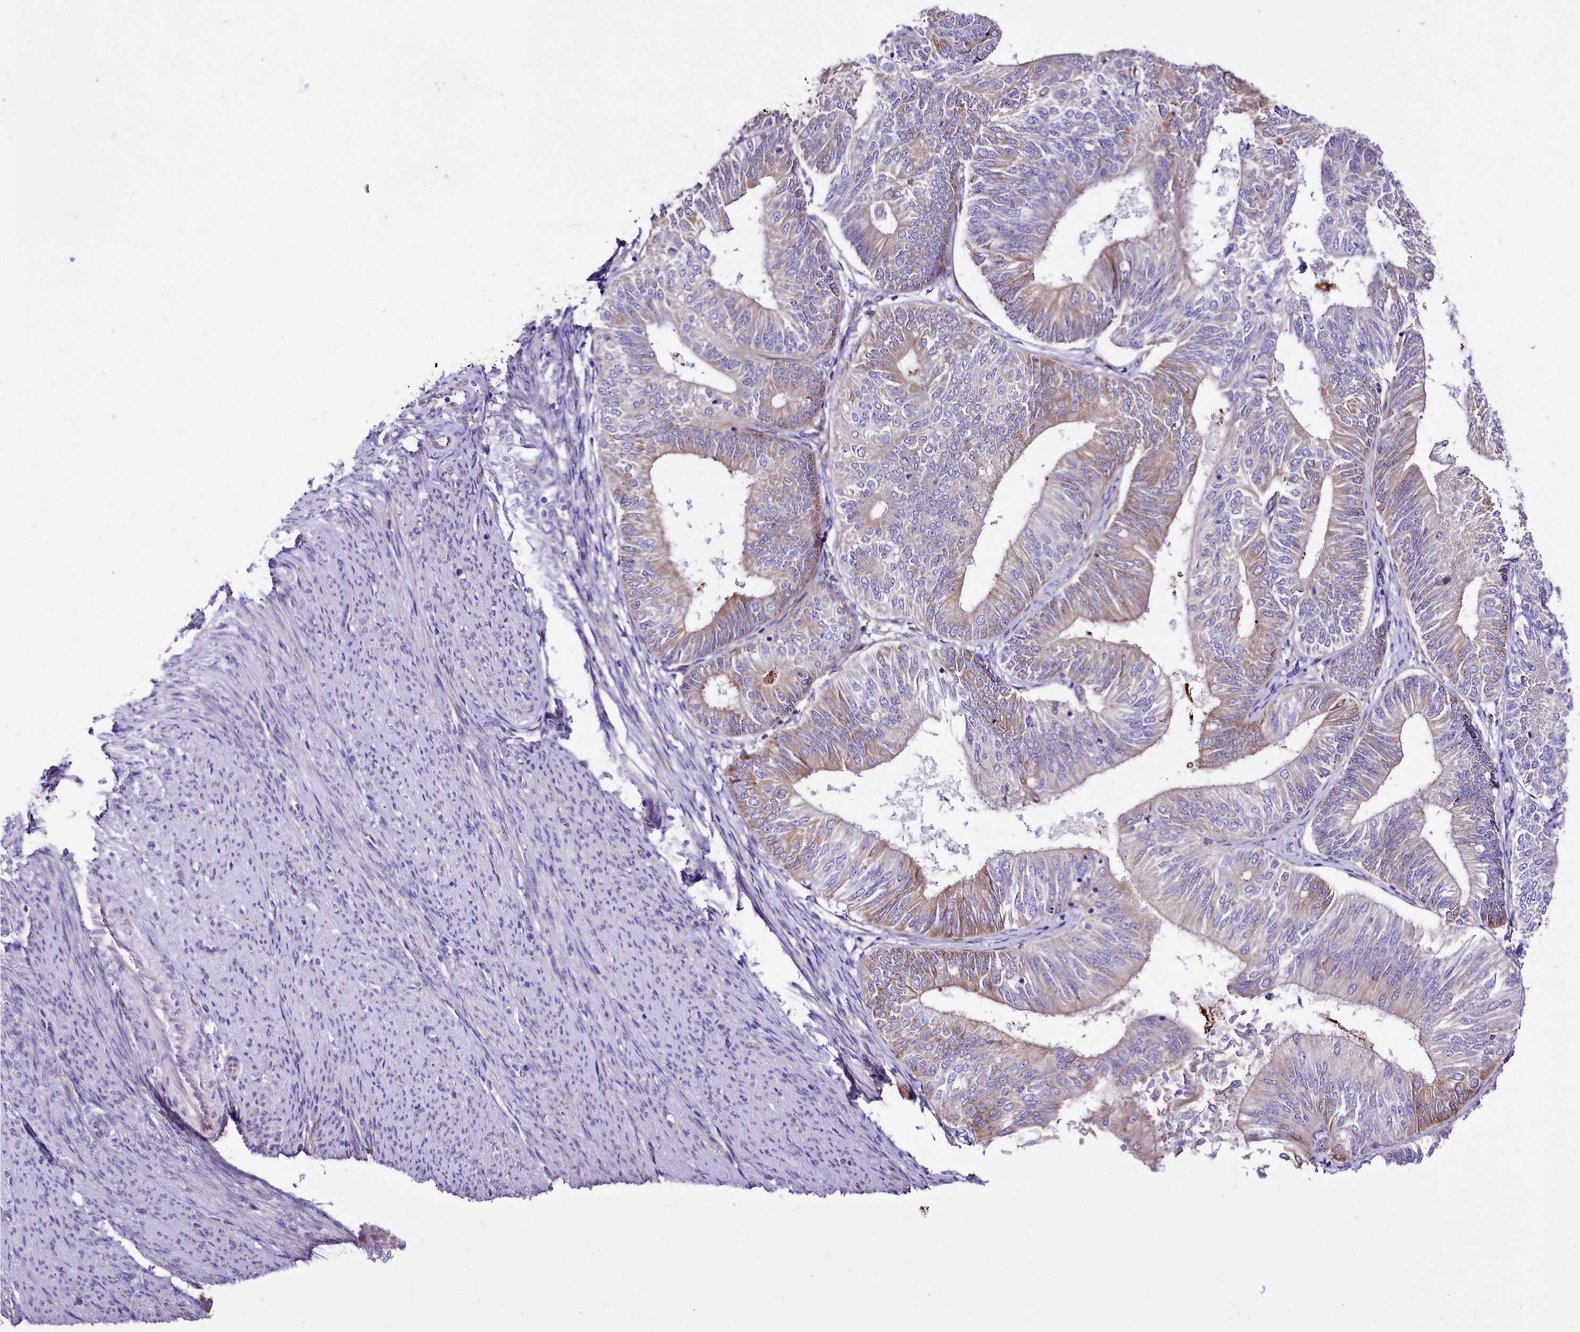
{"staining": {"intensity": "weak", "quantity": "25%-75%", "location": "cytoplasmic/membranous"}, "tissue": "endometrial cancer", "cell_type": "Tumor cells", "image_type": "cancer", "snomed": [{"axis": "morphology", "description": "Adenocarcinoma, NOS"}, {"axis": "topography", "description": "Endometrium"}], "caption": "Protein expression analysis of human adenocarcinoma (endometrial) reveals weak cytoplasmic/membranous staining in about 25%-75% of tumor cells.", "gene": "A2ML1", "patient": {"sex": "female", "age": 58}}